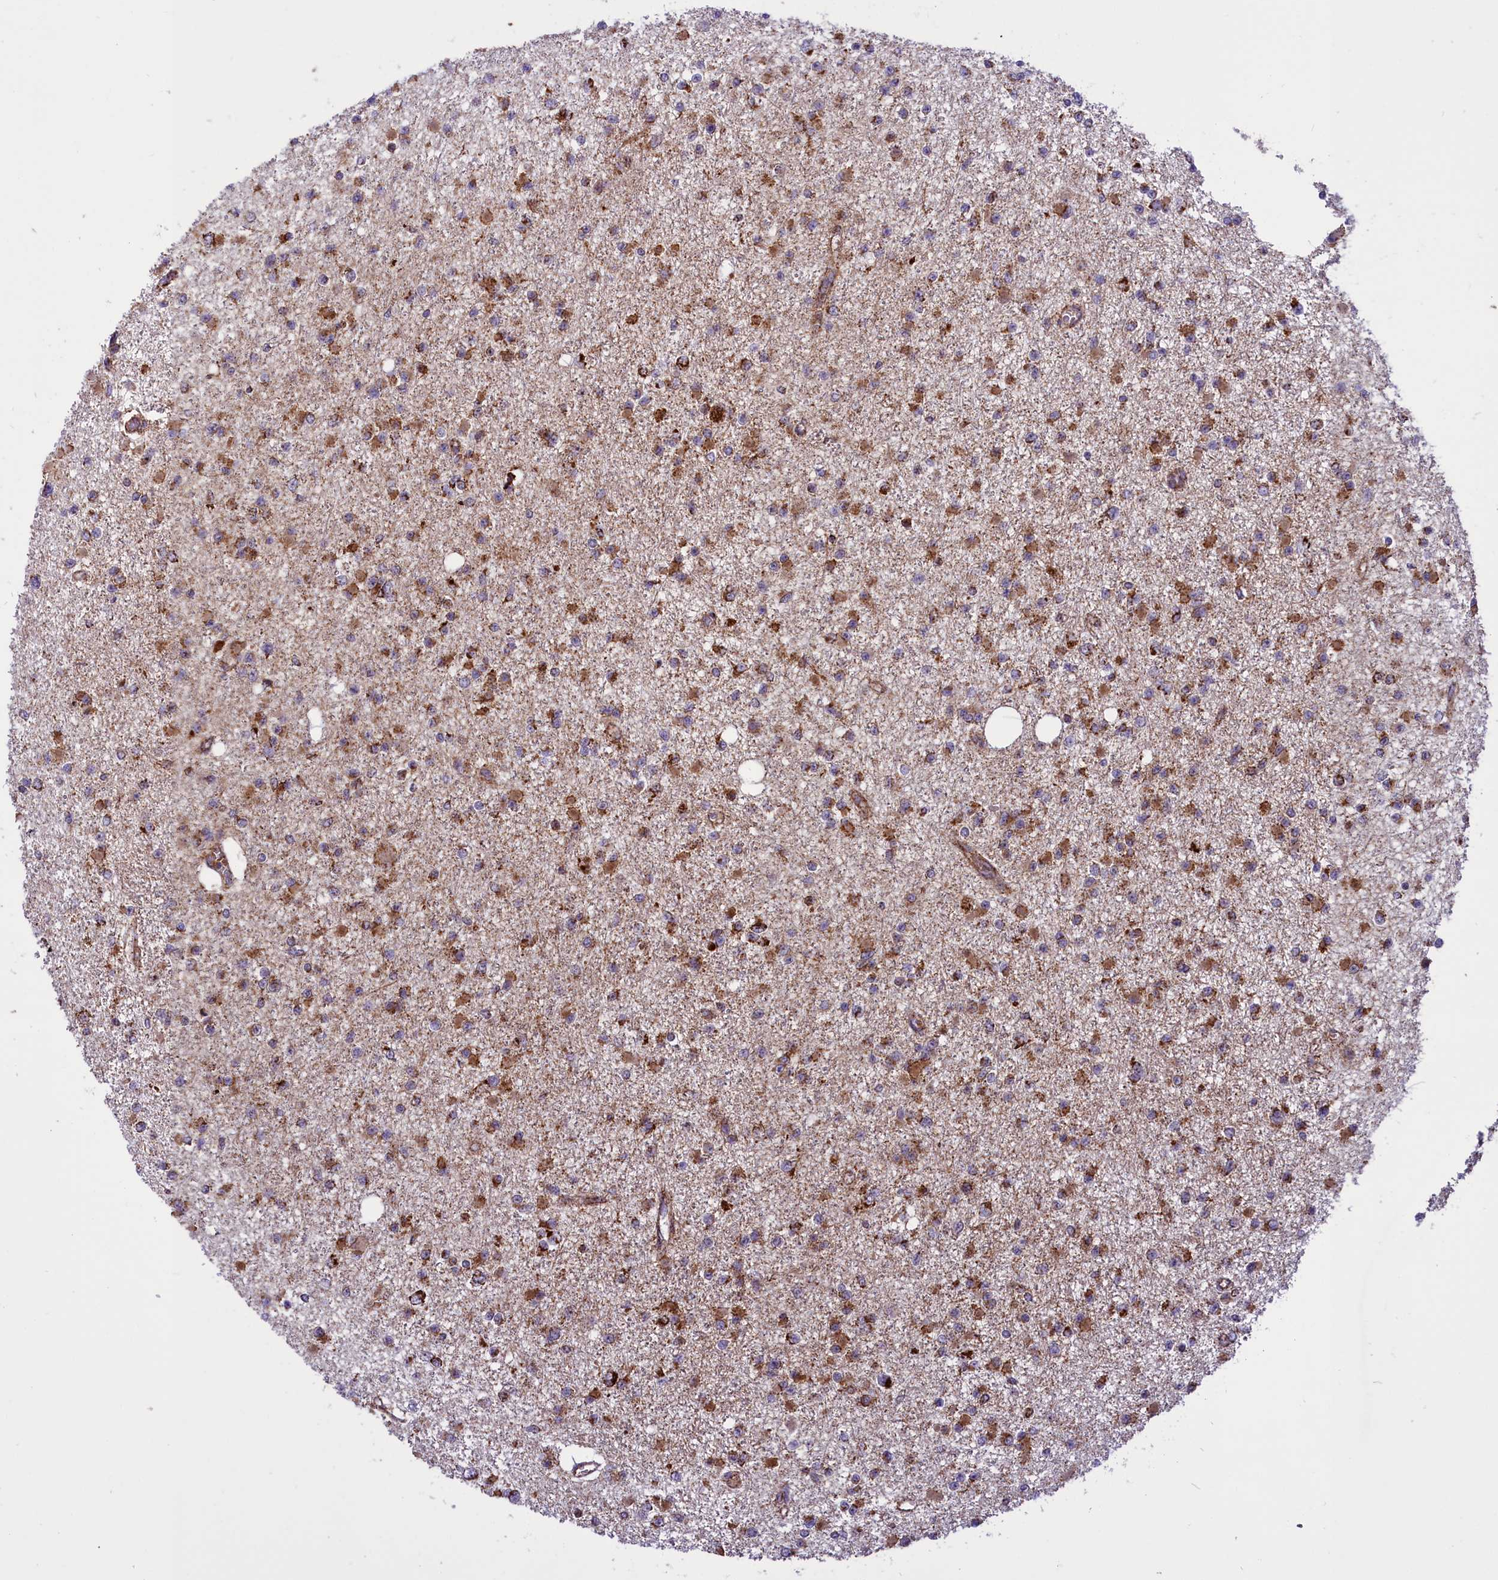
{"staining": {"intensity": "moderate", "quantity": ">75%", "location": "cytoplasmic/membranous"}, "tissue": "glioma", "cell_type": "Tumor cells", "image_type": "cancer", "snomed": [{"axis": "morphology", "description": "Glioma, malignant, Low grade"}, {"axis": "topography", "description": "Brain"}], "caption": "Protein staining of glioma tissue demonstrates moderate cytoplasmic/membranous expression in approximately >75% of tumor cells.", "gene": "NDUFS5", "patient": {"sex": "female", "age": 22}}